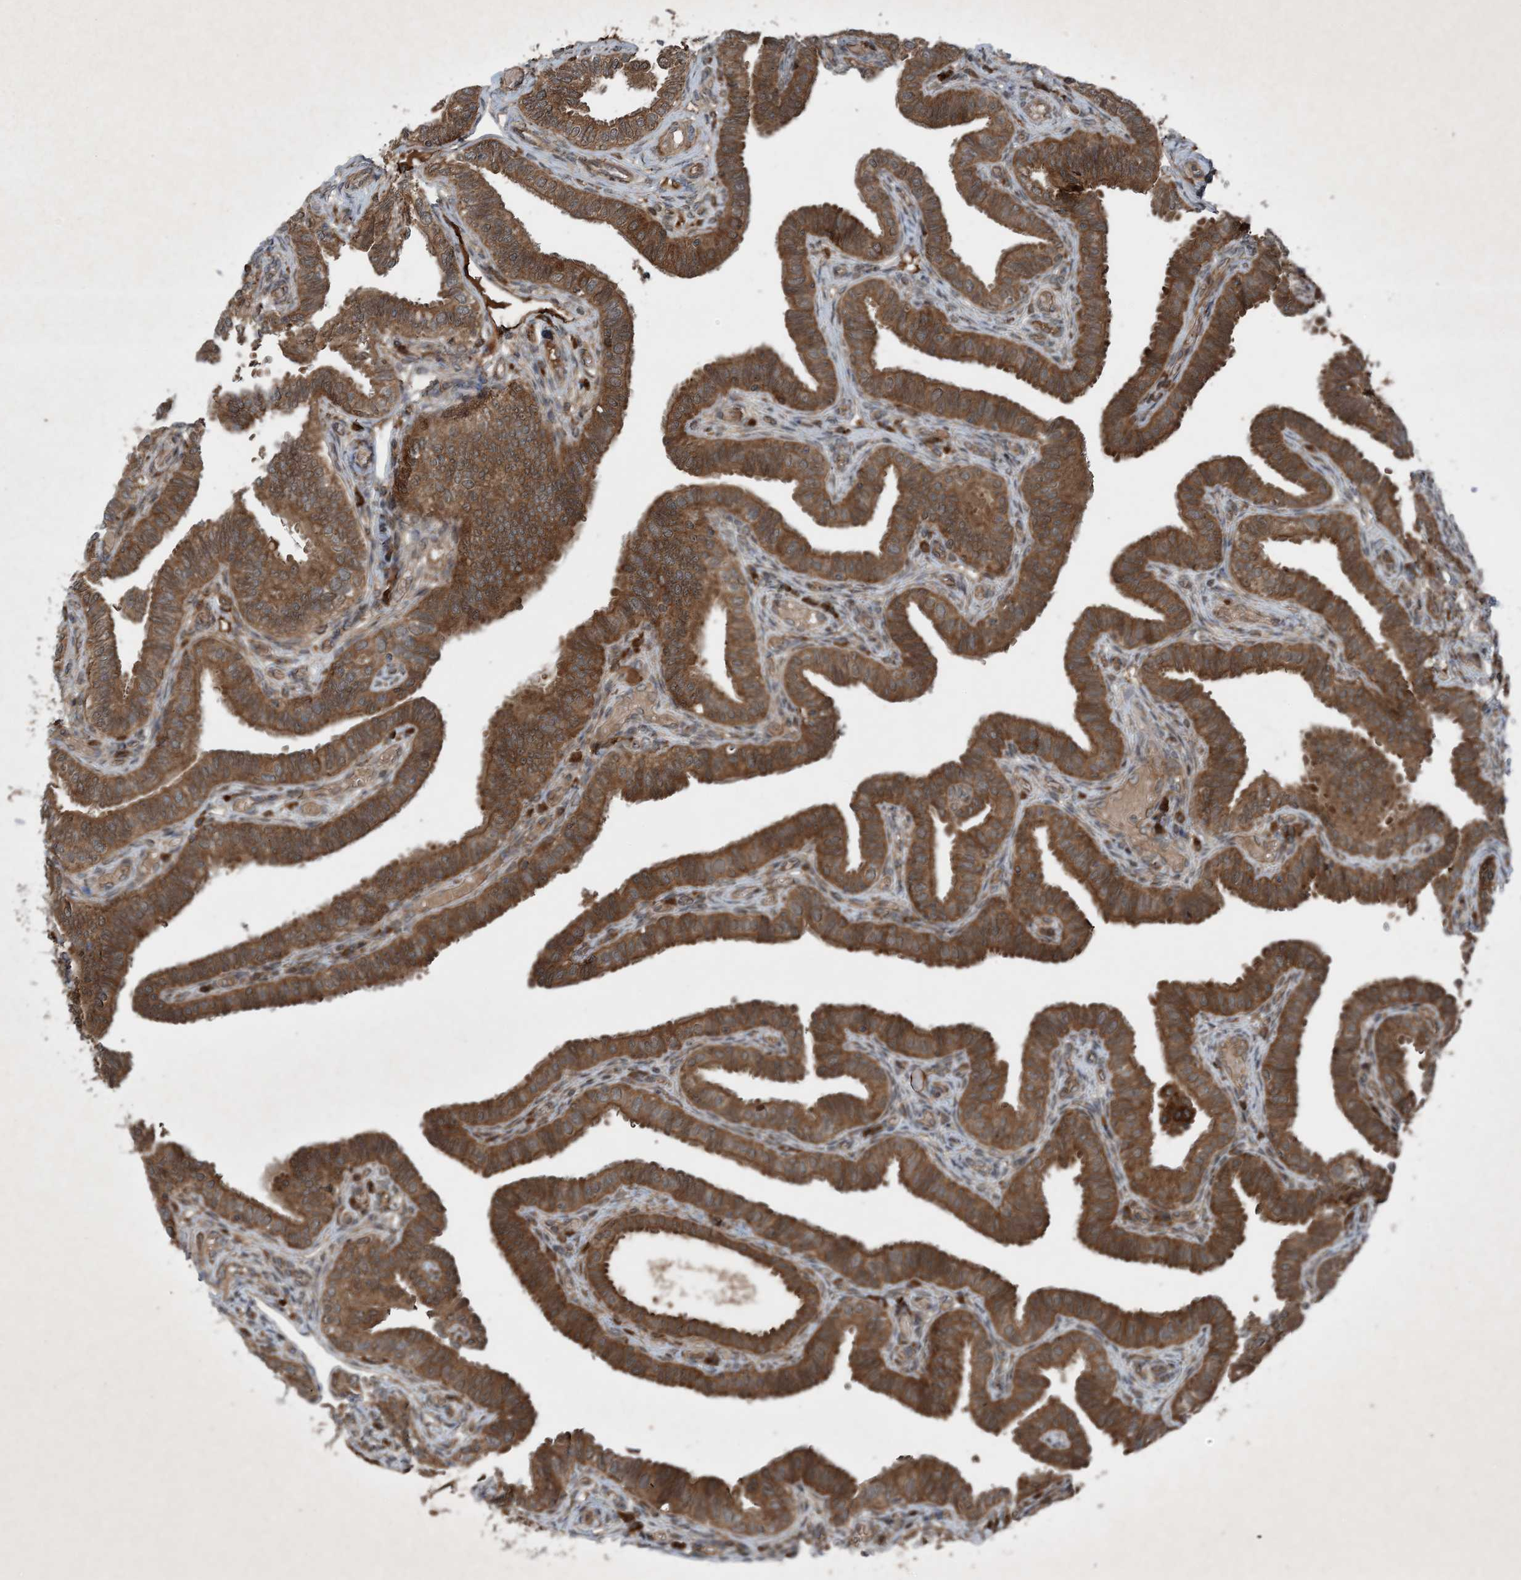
{"staining": {"intensity": "strong", "quantity": ">75%", "location": "cytoplasmic/membranous"}, "tissue": "fallopian tube", "cell_type": "Glandular cells", "image_type": "normal", "snomed": [{"axis": "morphology", "description": "Normal tissue, NOS"}, {"axis": "topography", "description": "Fallopian tube"}], "caption": "Glandular cells display strong cytoplasmic/membranous positivity in approximately >75% of cells in benign fallopian tube. The protein of interest is stained brown, and the nuclei are stained in blue (DAB IHC with brightfield microscopy, high magnification).", "gene": "GNG5", "patient": {"sex": "female", "age": 39}}